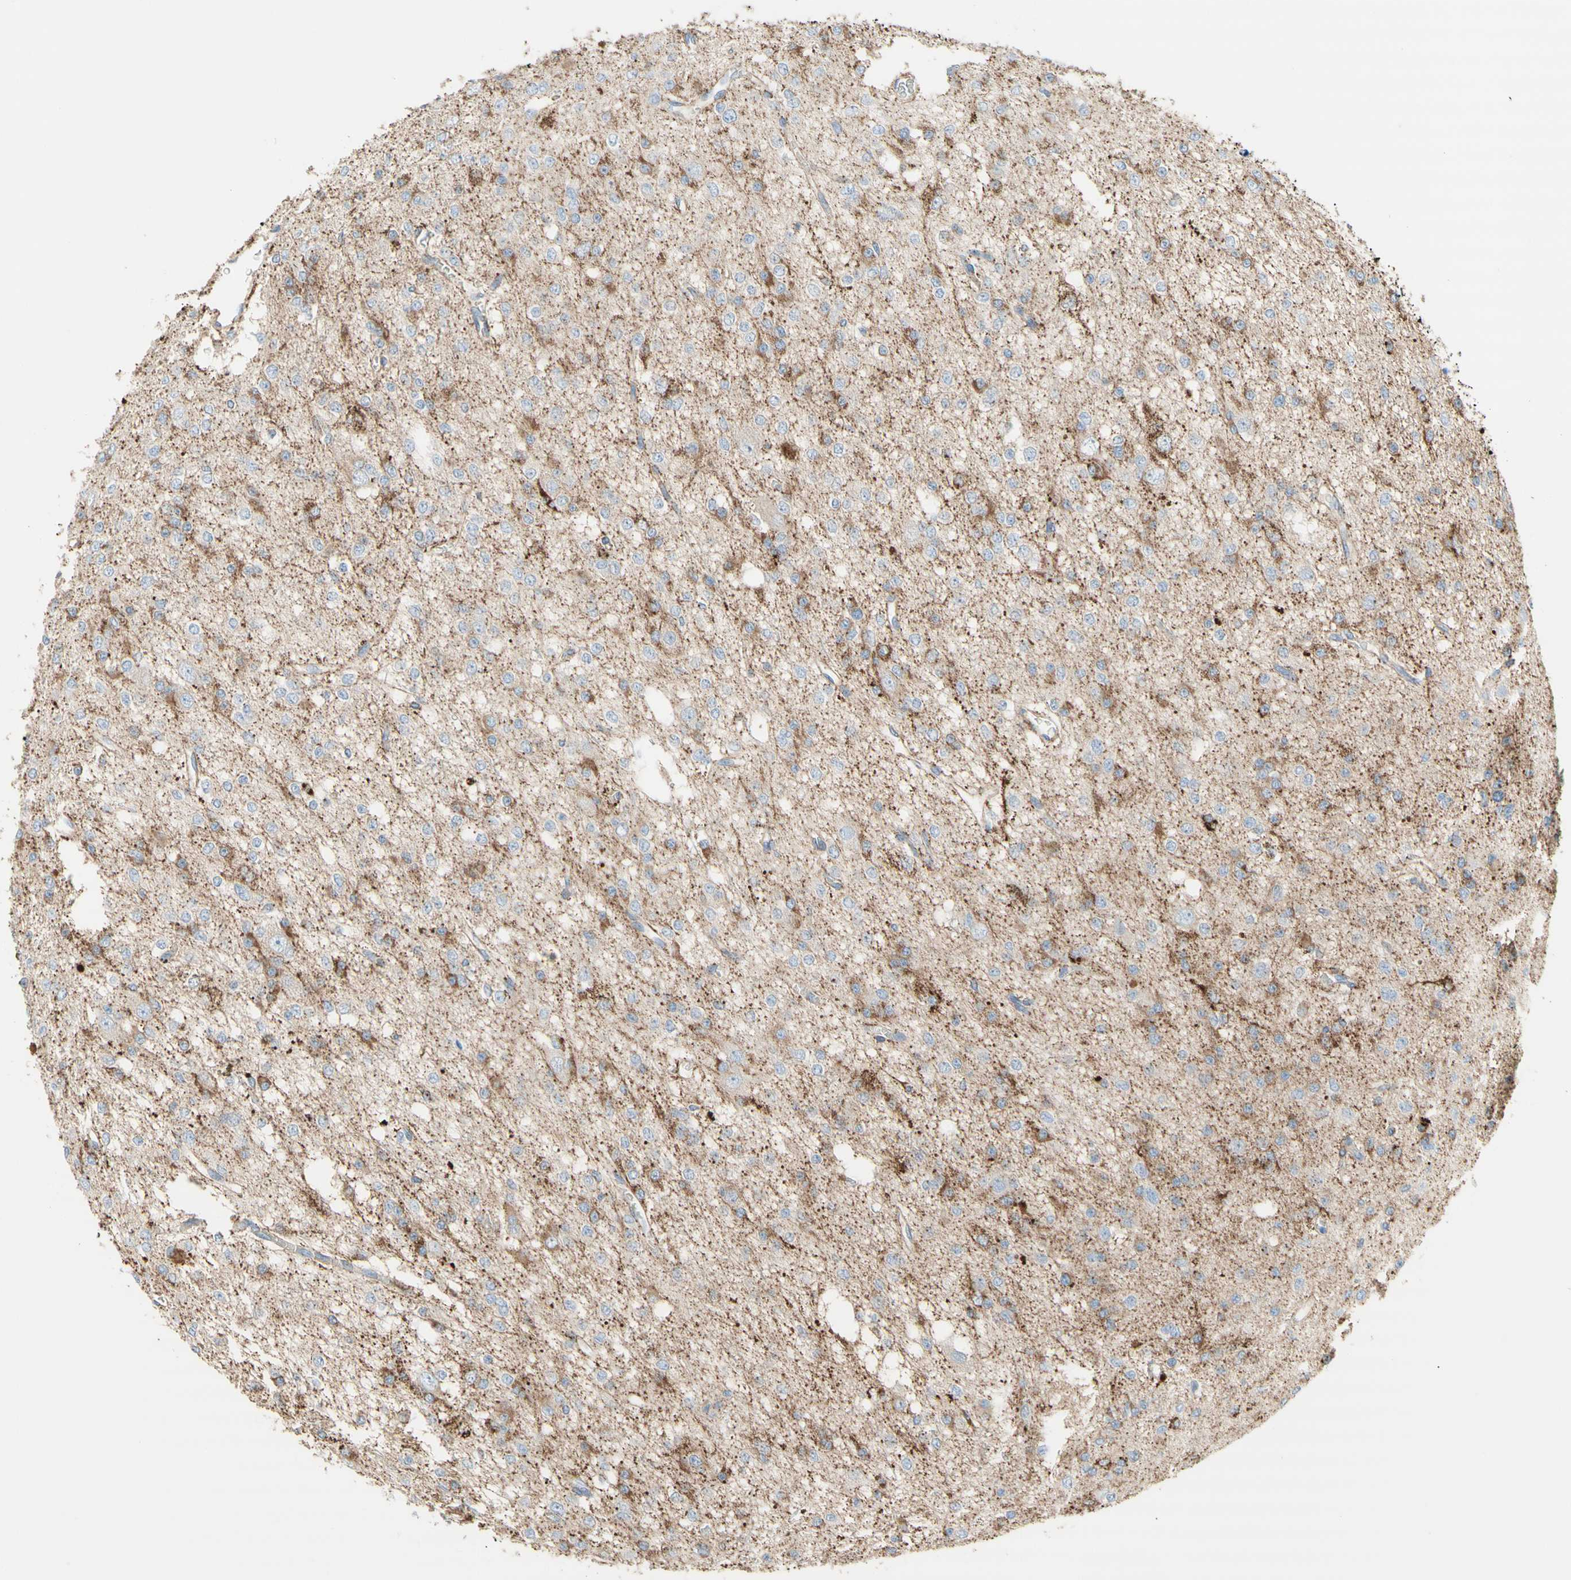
{"staining": {"intensity": "moderate", "quantity": "25%-75%", "location": "cytoplasmic/membranous"}, "tissue": "glioma", "cell_type": "Tumor cells", "image_type": "cancer", "snomed": [{"axis": "morphology", "description": "Glioma, malignant, Low grade"}, {"axis": "topography", "description": "Brain"}], "caption": "Glioma stained with immunohistochemistry (IHC) reveals moderate cytoplasmic/membranous expression in approximately 25%-75% of tumor cells.", "gene": "URB2", "patient": {"sex": "male", "age": 38}}